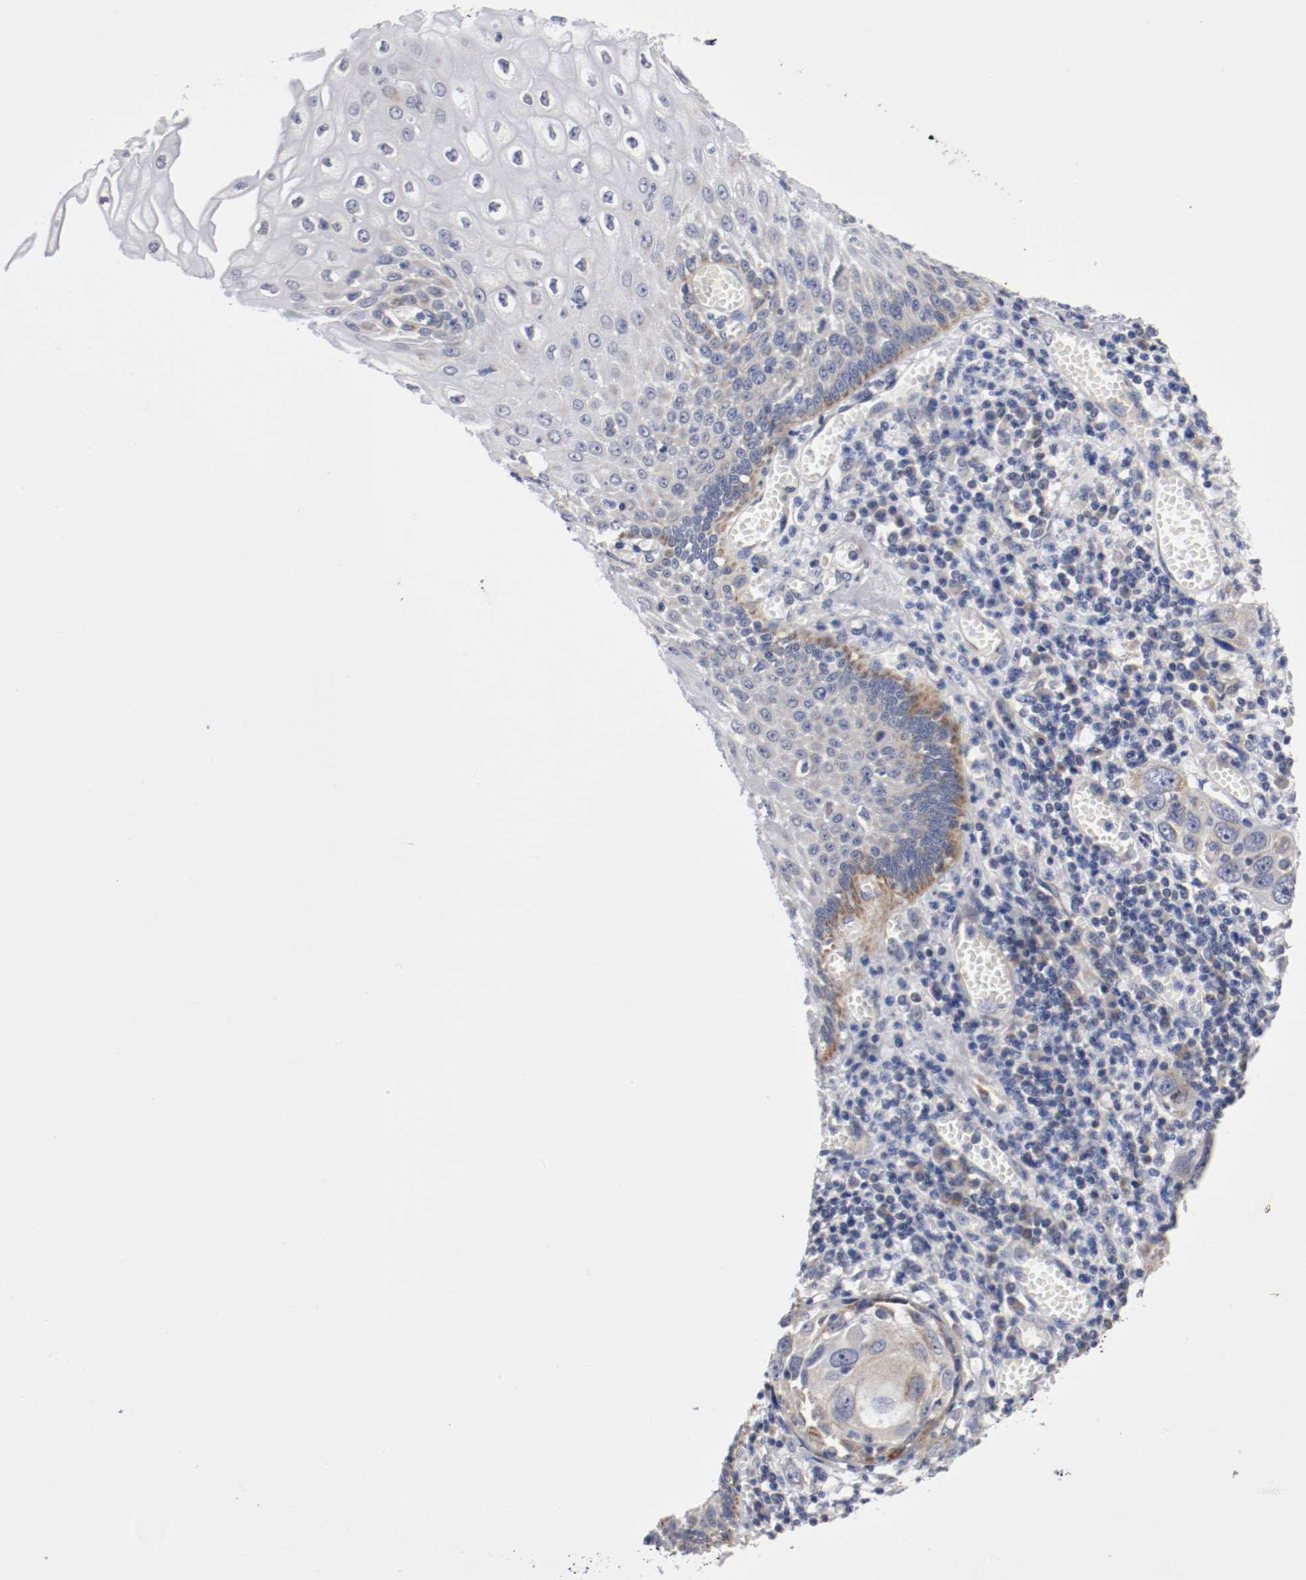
{"staining": {"intensity": "weak", "quantity": "<25%", "location": "cytoplasmic/membranous"}, "tissue": "esophagus", "cell_type": "Squamous epithelial cells", "image_type": "normal", "snomed": [{"axis": "morphology", "description": "Normal tissue, NOS"}, {"axis": "morphology", "description": "Squamous cell carcinoma, NOS"}, {"axis": "topography", "description": "Esophagus"}], "caption": "High power microscopy photomicrograph of an immunohistochemistry (IHC) image of benign esophagus, revealing no significant staining in squamous epithelial cells.", "gene": "PCSK6", "patient": {"sex": "male", "age": 65}}